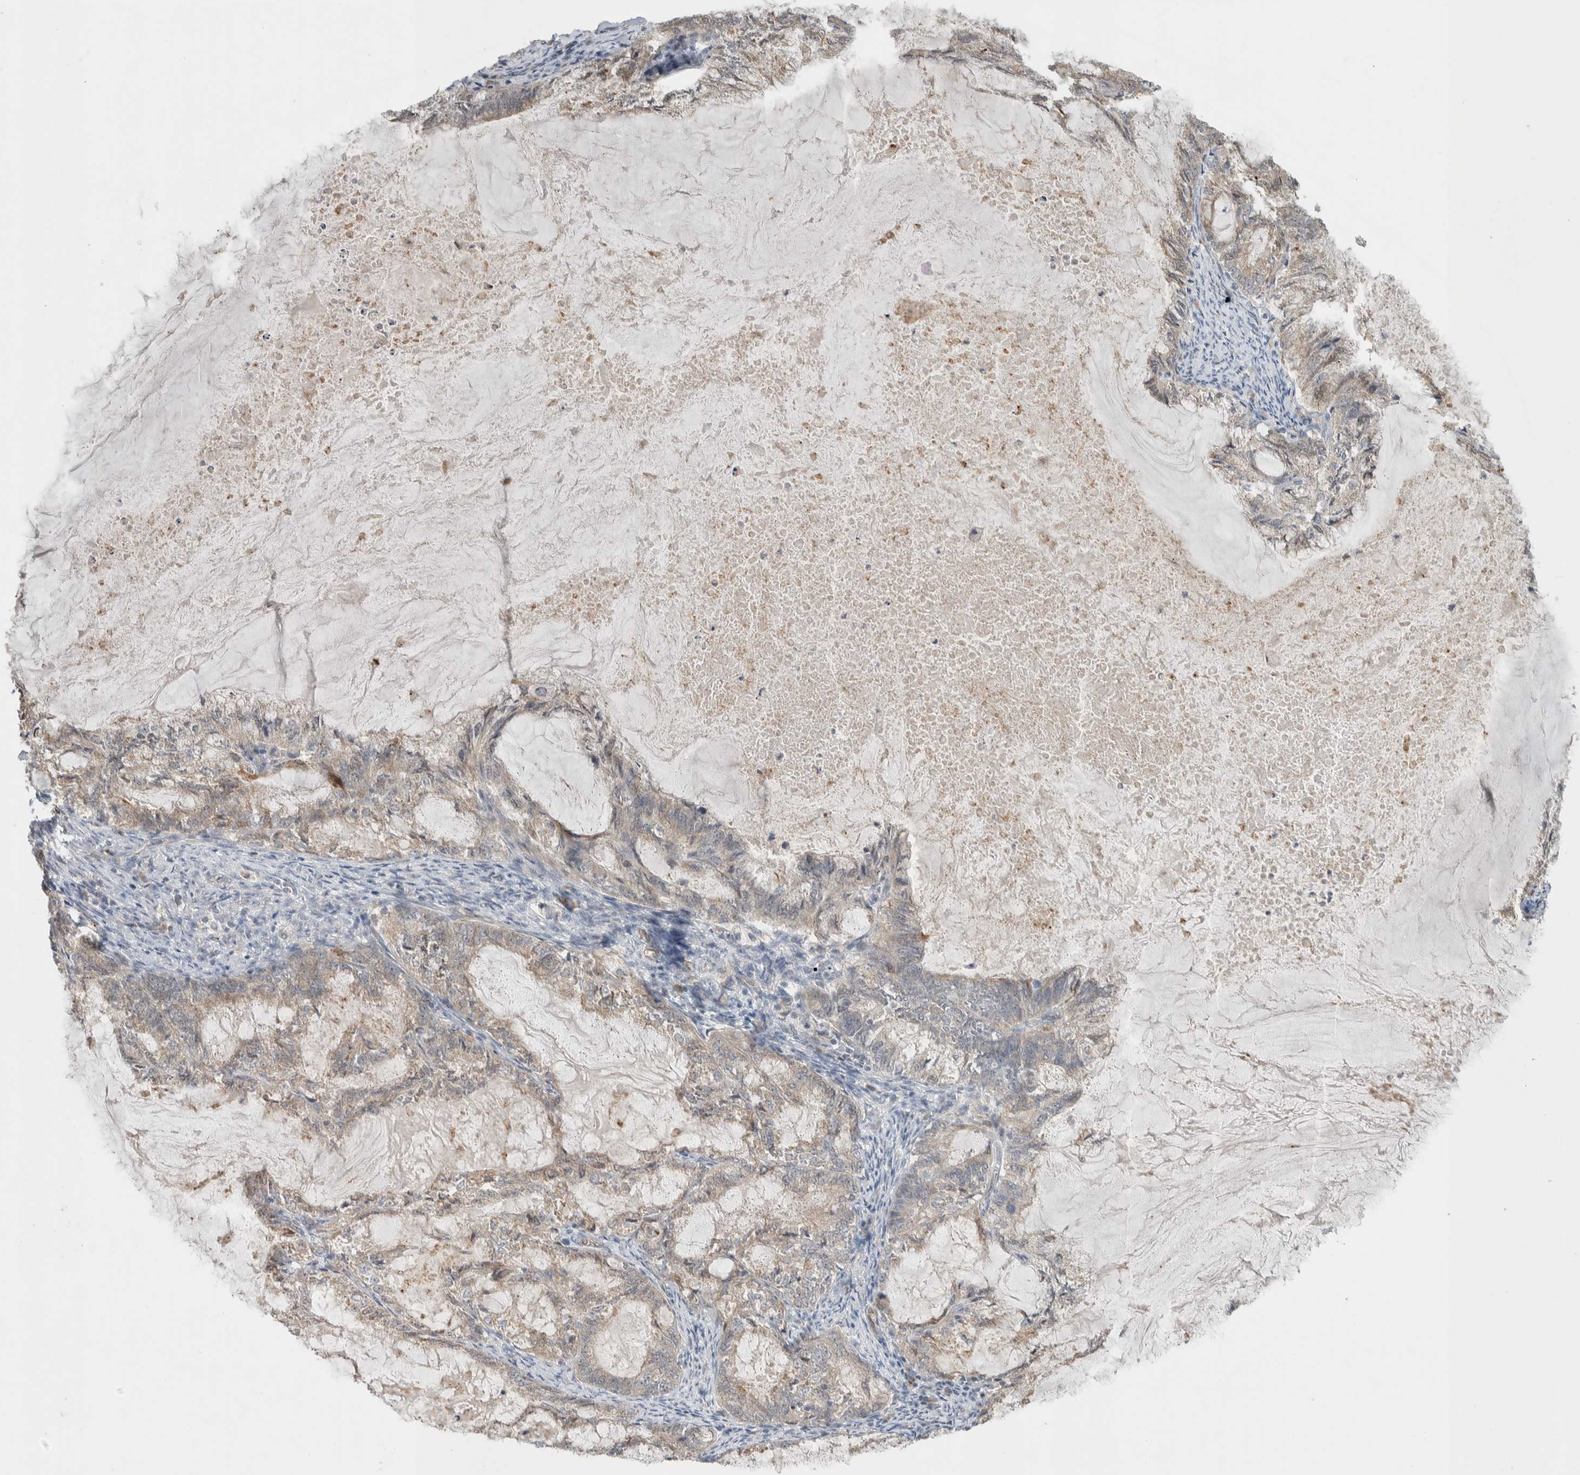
{"staining": {"intensity": "weak", "quantity": "<25%", "location": "cytoplasmic/membranous"}, "tissue": "endometrial cancer", "cell_type": "Tumor cells", "image_type": "cancer", "snomed": [{"axis": "morphology", "description": "Adenocarcinoma, NOS"}, {"axis": "topography", "description": "Endometrium"}], "caption": "Tumor cells show no significant expression in adenocarcinoma (endometrial).", "gene": "DEPTOR", "patient": {"sex": "female", "age": 86}}